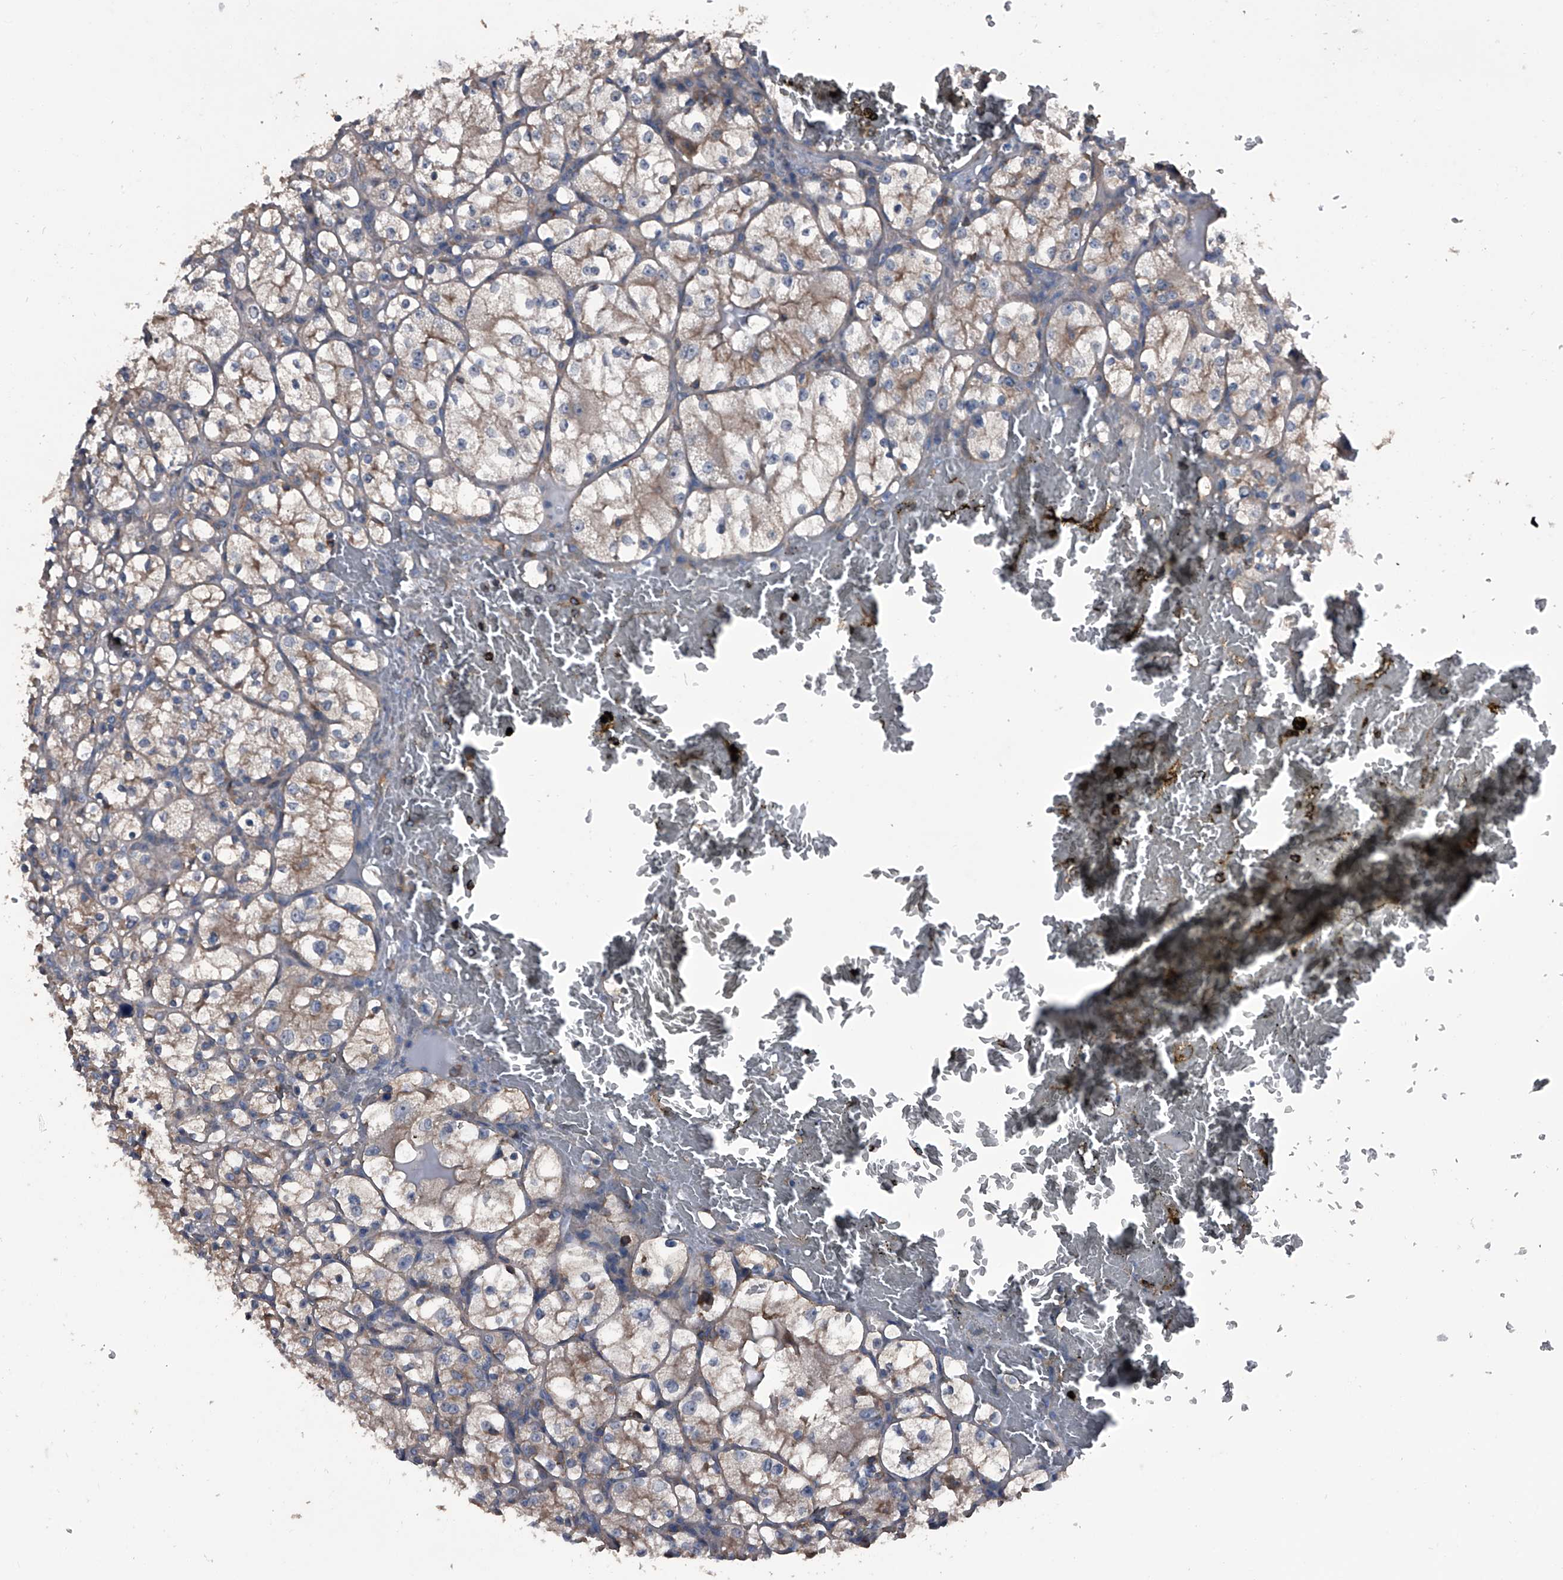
{"staining": {"intensity": "moderate", "quantity": "<25%", "location": "cytoplasmic/membranous"}, "tissue": "renal cancer", "cell_type": "Tumor cells", "image_type": "cancer", "snomed": [{"axis": "morphology", "description": "Adenocarcinoma, NOS"}, {"axis": "topography", "description": "Kidney"}], "caption": "Renal cancer (adenocarcinoma) was stained to show a protein in brown. There is low levels of moderate cytoplasmic/membranous staining in about <25% of tumor cells.", "gene": "PIP5K1A", "patient": {"sex": "female", "age": 69}}